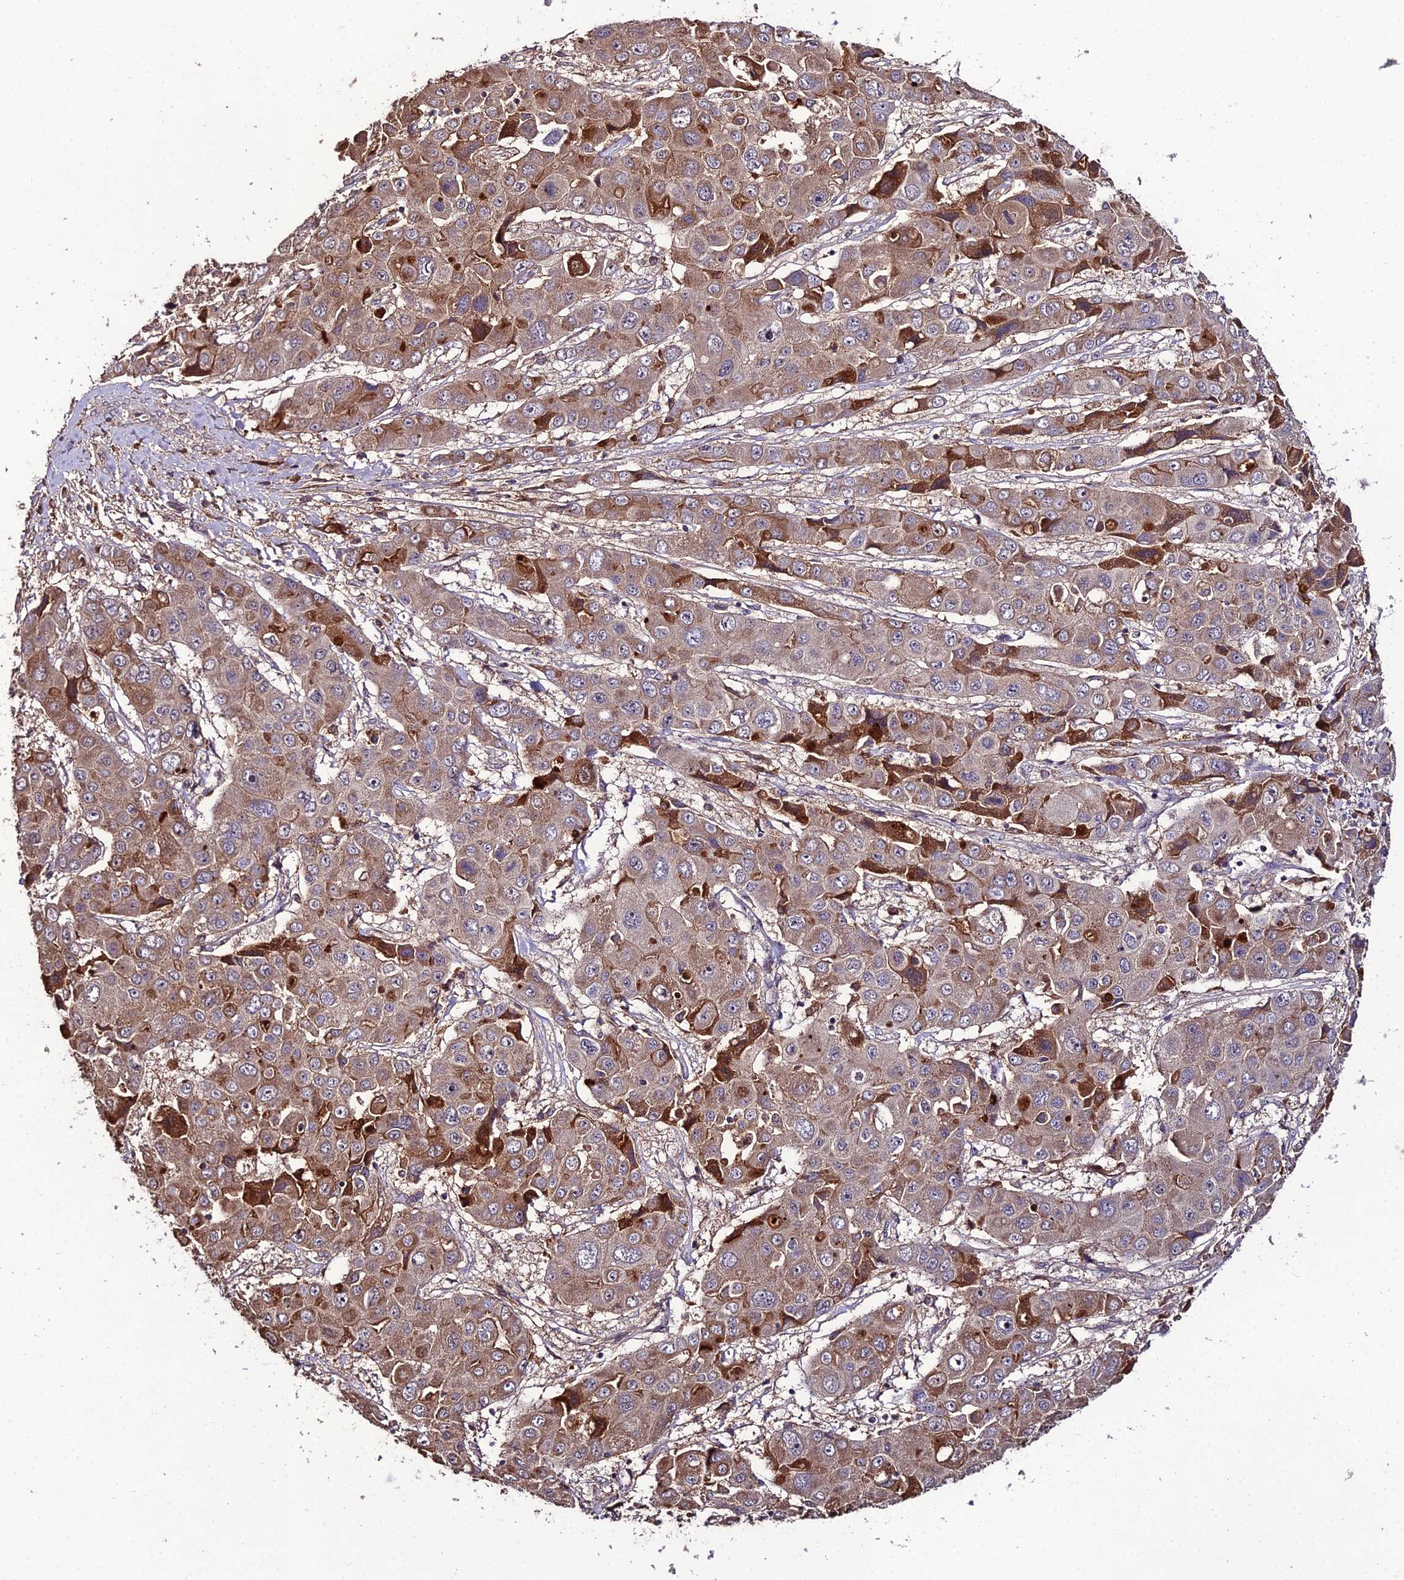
{"staining": {"intensity": "weak", "quantity": ">75%", "location": "cytoplasmic/membranous"}, "tissue": "liver cancer", "cell_type": "Tumor cells", "image_type": "cancer", "snomed": [{"axis": "morphology", "description": "Cholangiocarcinoma"}, {"axis": "topography", "description": "Liver"}], "caption": "Liver cancer tissue reveals weak cytoplasmic/membranous positivity in approximately >75% of tumor cells Using DAB (3,3'-diaminobenzidine) (brown) and hematoxylin (blue) stains, captured at high magnification using brightfield microscopy.", "gene": "KCTD16", "patient": {"sex": "male", "age": 67}}